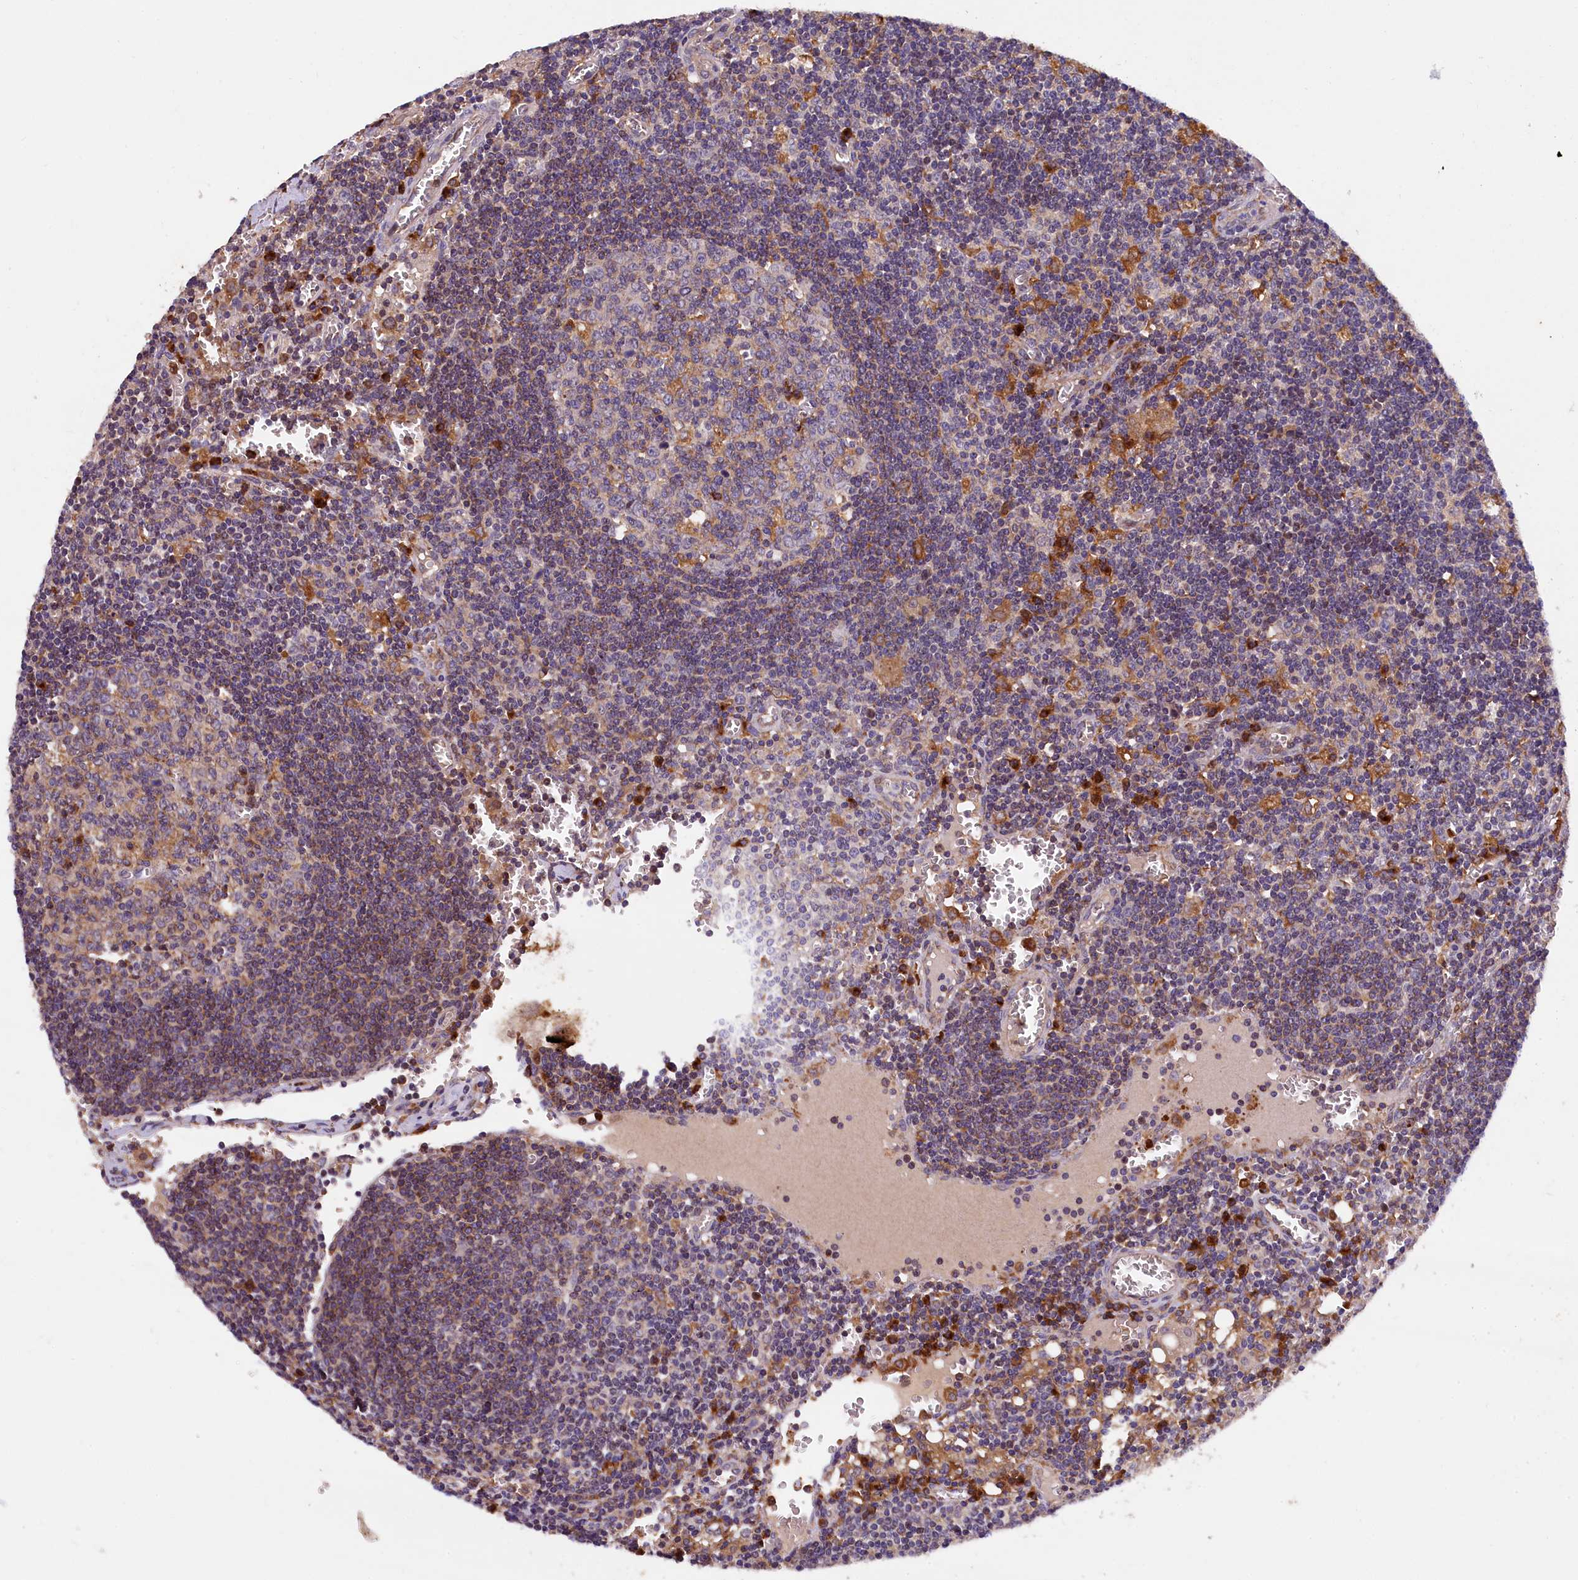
{"staining": {"intensity": "moderate", "quantity": "<25%", "location": "cytoplasmic/membranous"}, "tissue": "lymph node", "cell_type": "Germinal center cells", "image_type": "normal", "snomed": [{"axis": "morphology", "description": "Normal tissue, NOS"}, {"axis": "topography", "description": "Lymph node"}], "caption": "IHC (DAB) staining of normal lymph node reveals moderate cytoplasmic/membranous protein positivity in approximately <25% of germinal center cells.", "gene": "NAIP", "patient": {"sex": "female", "age": 73}}